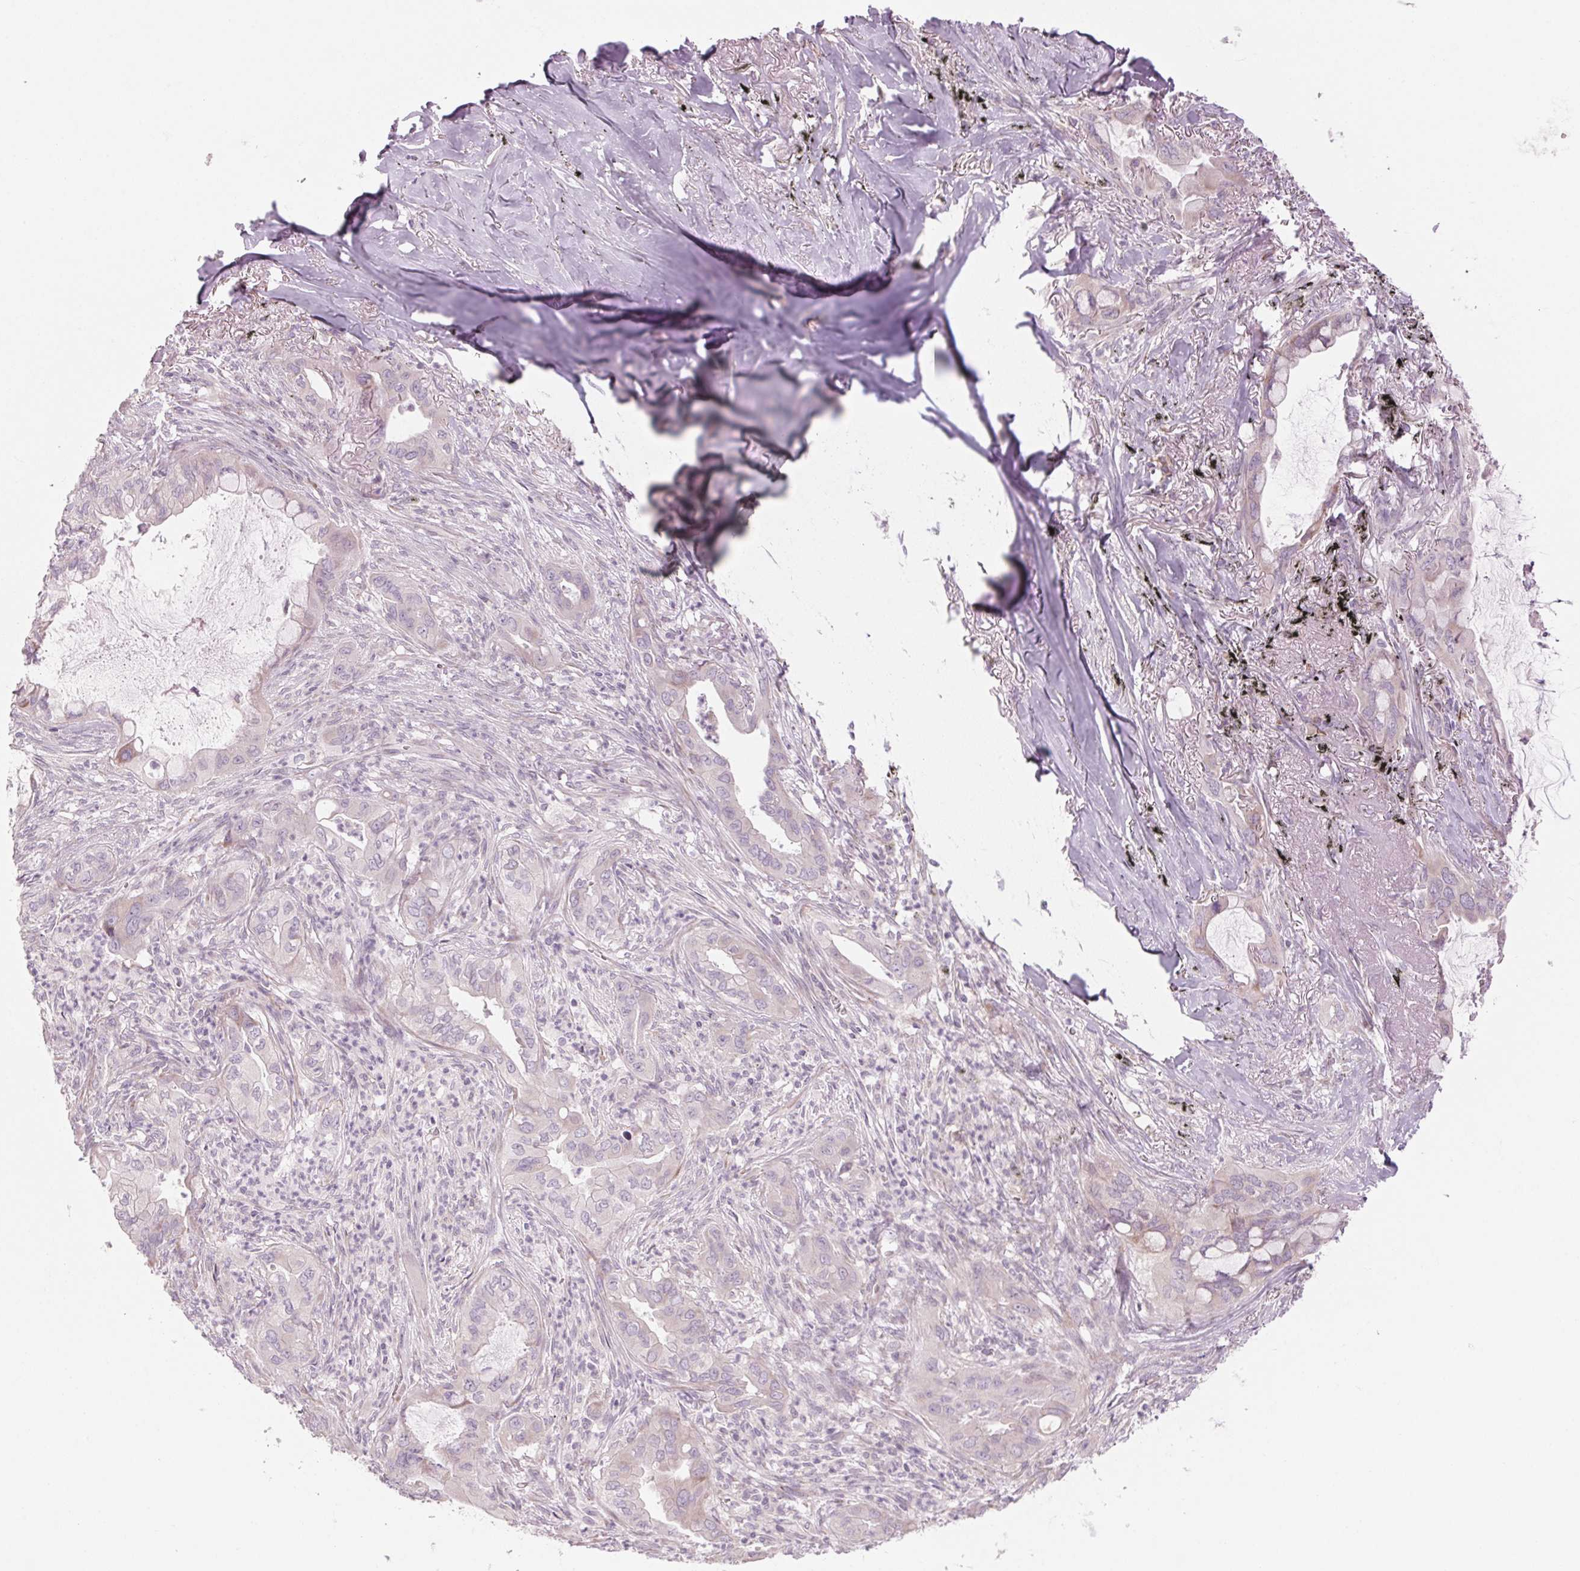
{"staining": {"intensity": "negative", "quantity": "none", "location": "none"}, "tissue": "lung cancer", "cell_type": "Tumor cells", "image_type": "cancer", "snomed": [{"axis": "morphology", "description": "Adenocarcinoma, NOS"}, {"axis": "topography", "description": "Lung"}], "caption": "This is an immunohistochemistry photomicrograph of human adenocarcinoma (lung). There is no expression in tumor cells.", "gene": "GNMT", "patient": {"sex": "male", "age": 65}}